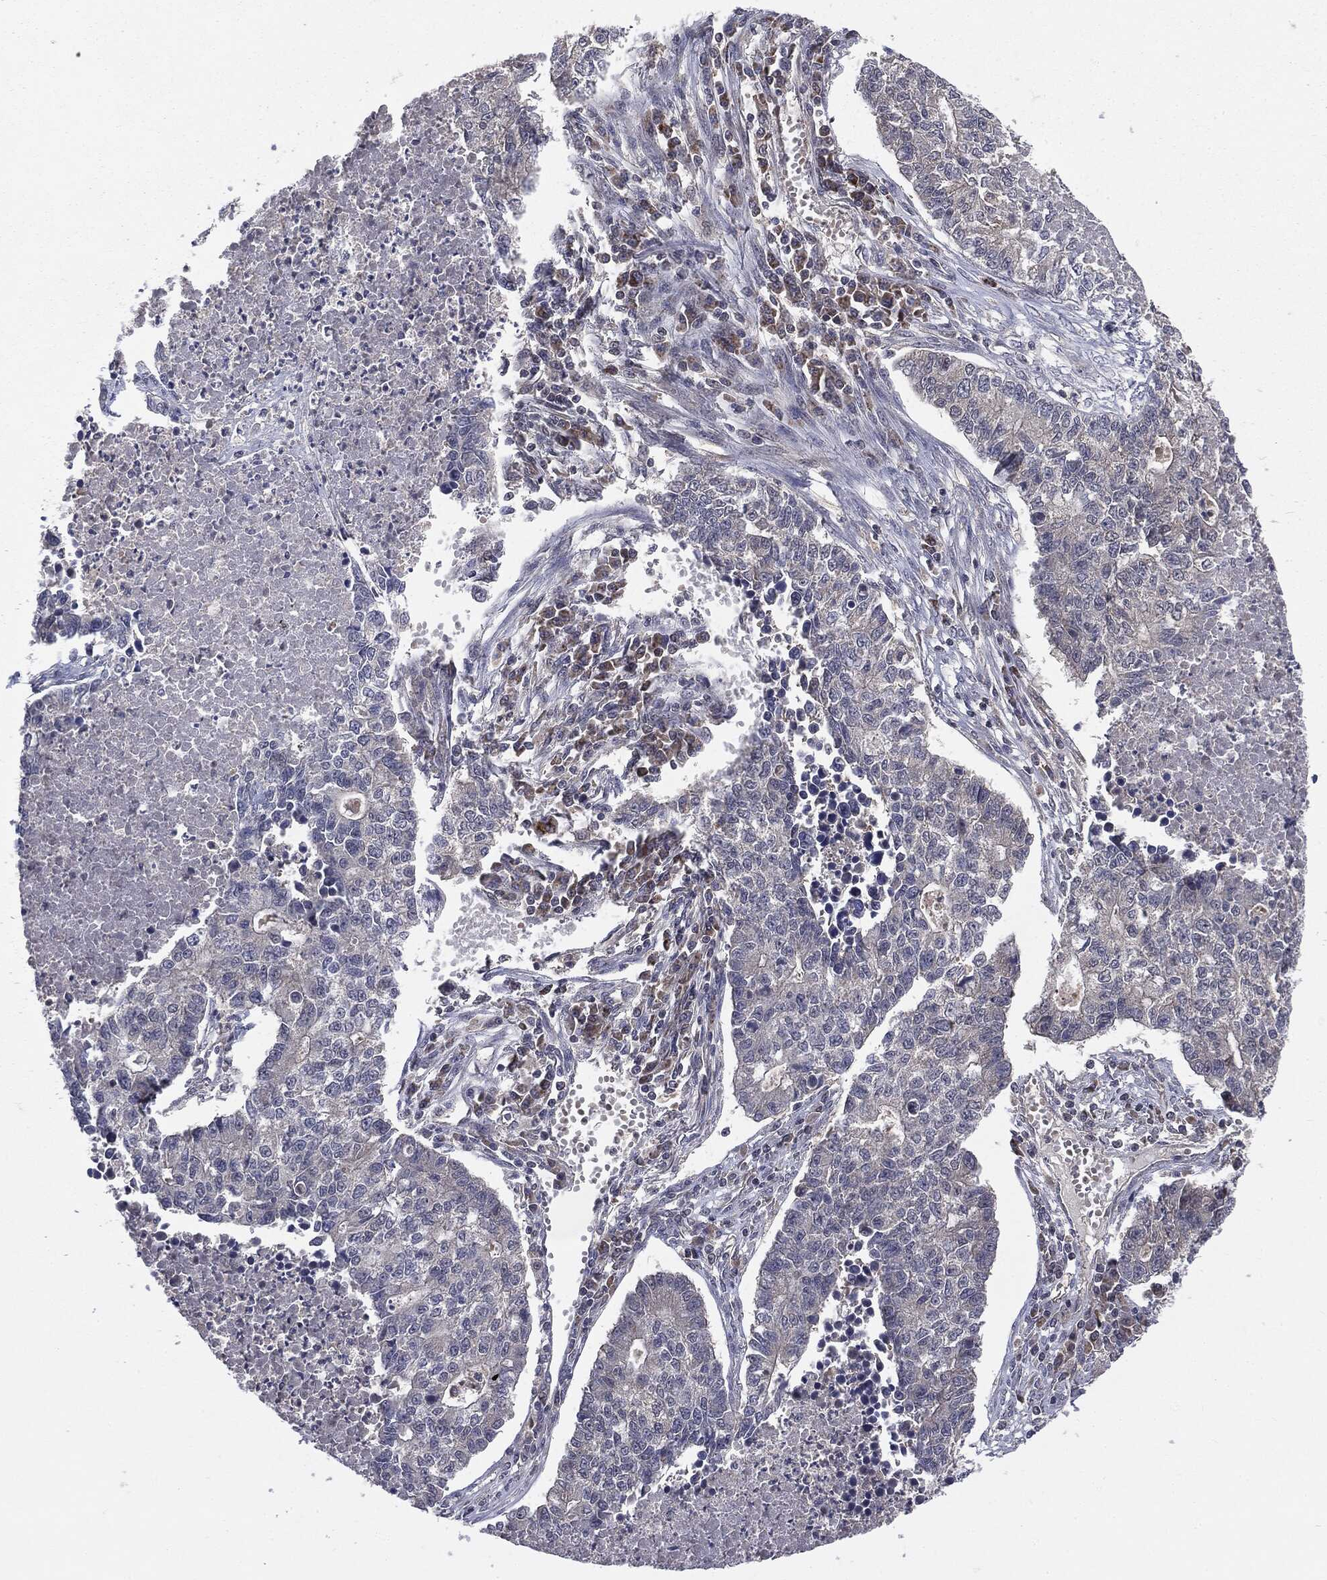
{"staining": {"intensity": "negative", "quantity": "none", "location": "none"}, "tissue": "lung cancer", "cell_type": "Tumor cells", "image_type": "cancer", "snomed": [{"axis": "morphology", "description": "Adenocarcinoma, NOS"}, {"axis": "topography", "description": "Lung"}], "caption": "DAB (3,3'-diaminobenzidine) immunohistochemical staining of human lung cancer (adenocarcinoma) shows no significant expression in tumor cells. Brightfield microscopy of immunohistochemistry stained with DAB (brown) and hematoxylin (blue), captured at high magnification.", "gene": "PTPA", "patient": {"sex": "male", "age": 57}}